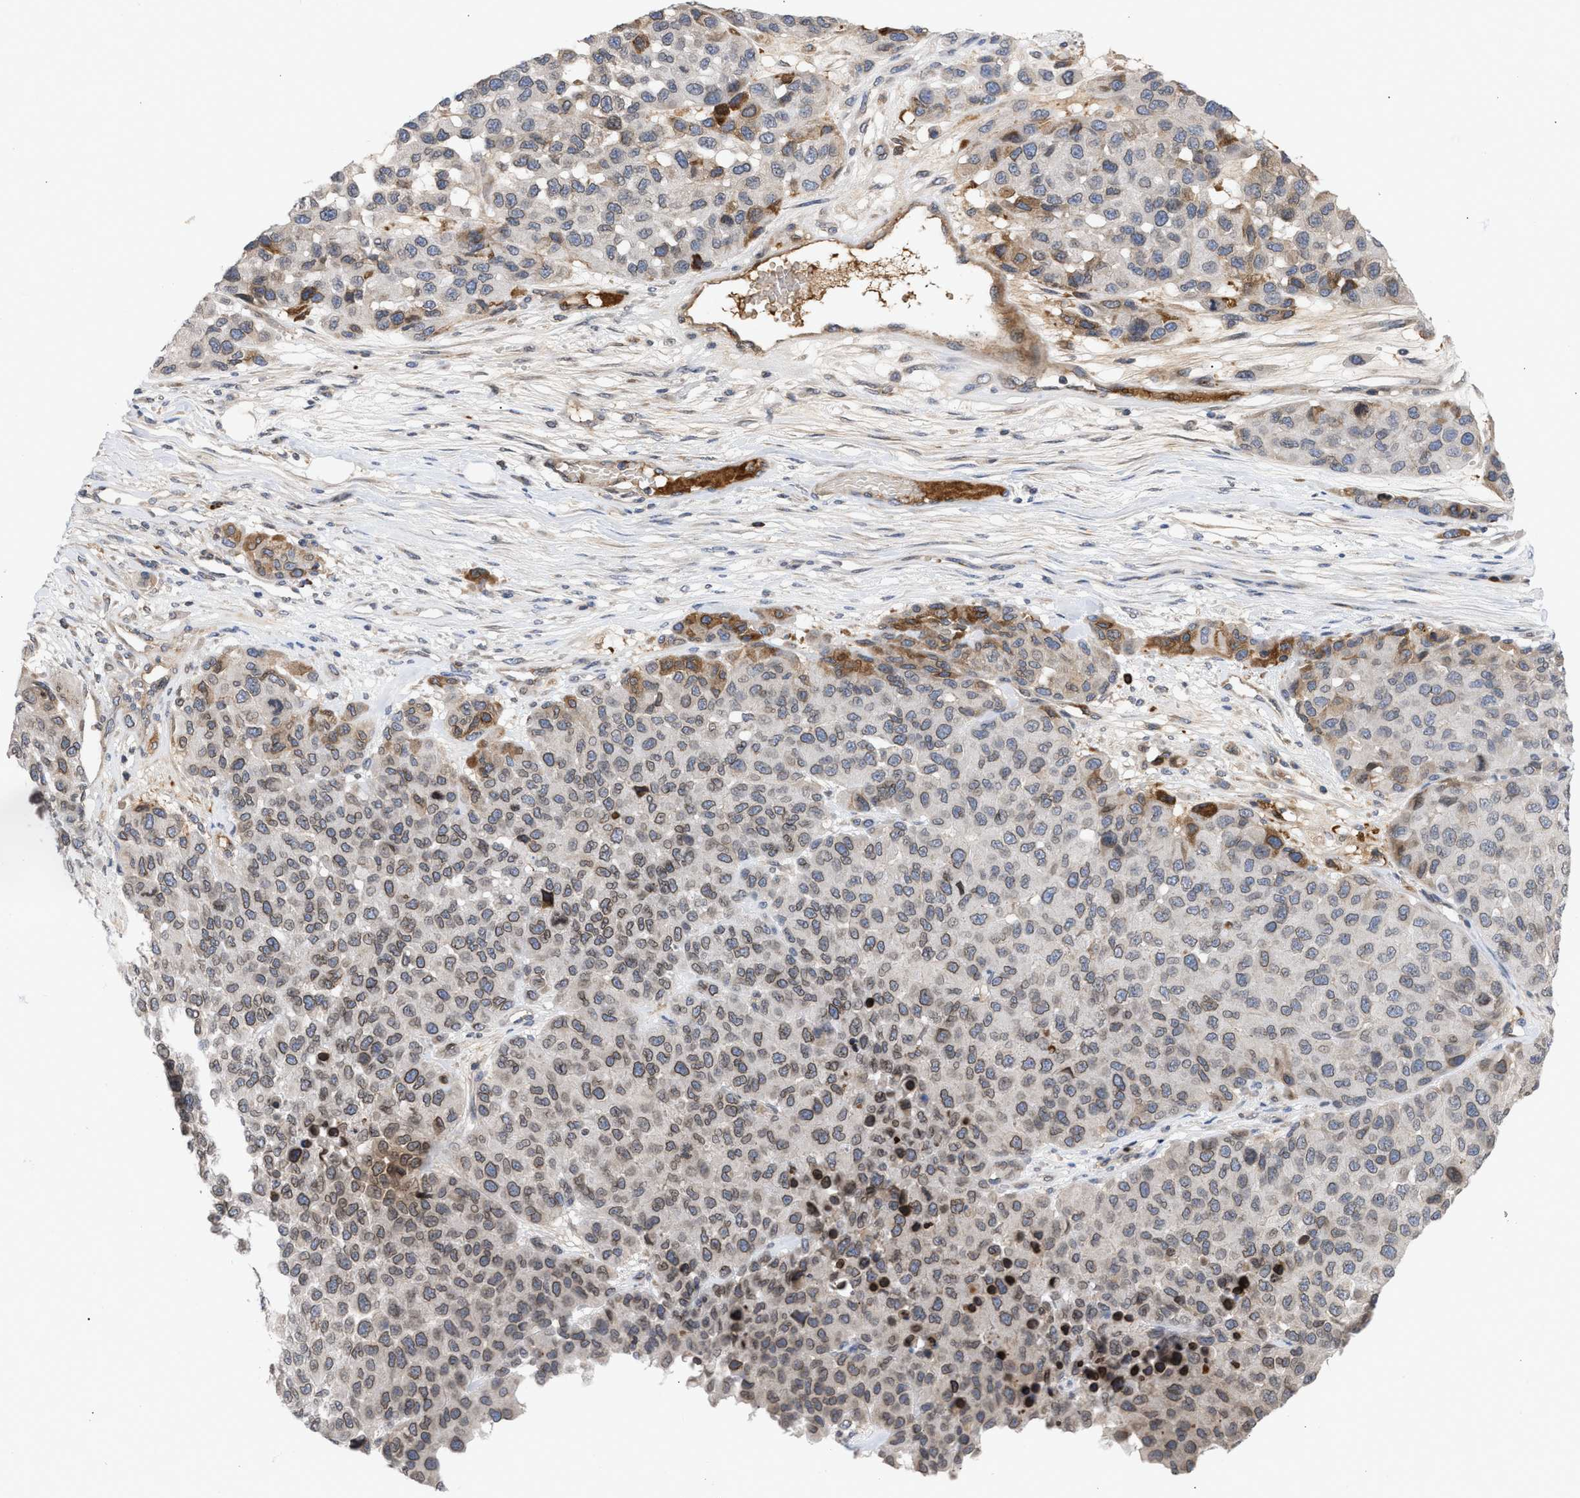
{"staining": {"intensity": "weak", "quantity": "25%-75%", "location": "cytoplasmic/membranous,nuclear"}, "tissue": "melanoma", "cell_type": "Tumor cells", "image_type": "cancer", "snomed": [{"axis": "morphology", "description": "Malignant melanoma, NOS"}, {"axis": "topography", "description": "Skin"}], "caption": "A high-resolution image shows immunohistochemistry staining of melanoma, which exhibits weak cytoplasmic/membranous and nuclear expression in about 25%-75% of tumor cells.", "gene": "NUP62", "patient": {"sex": "male", "age": 62}}